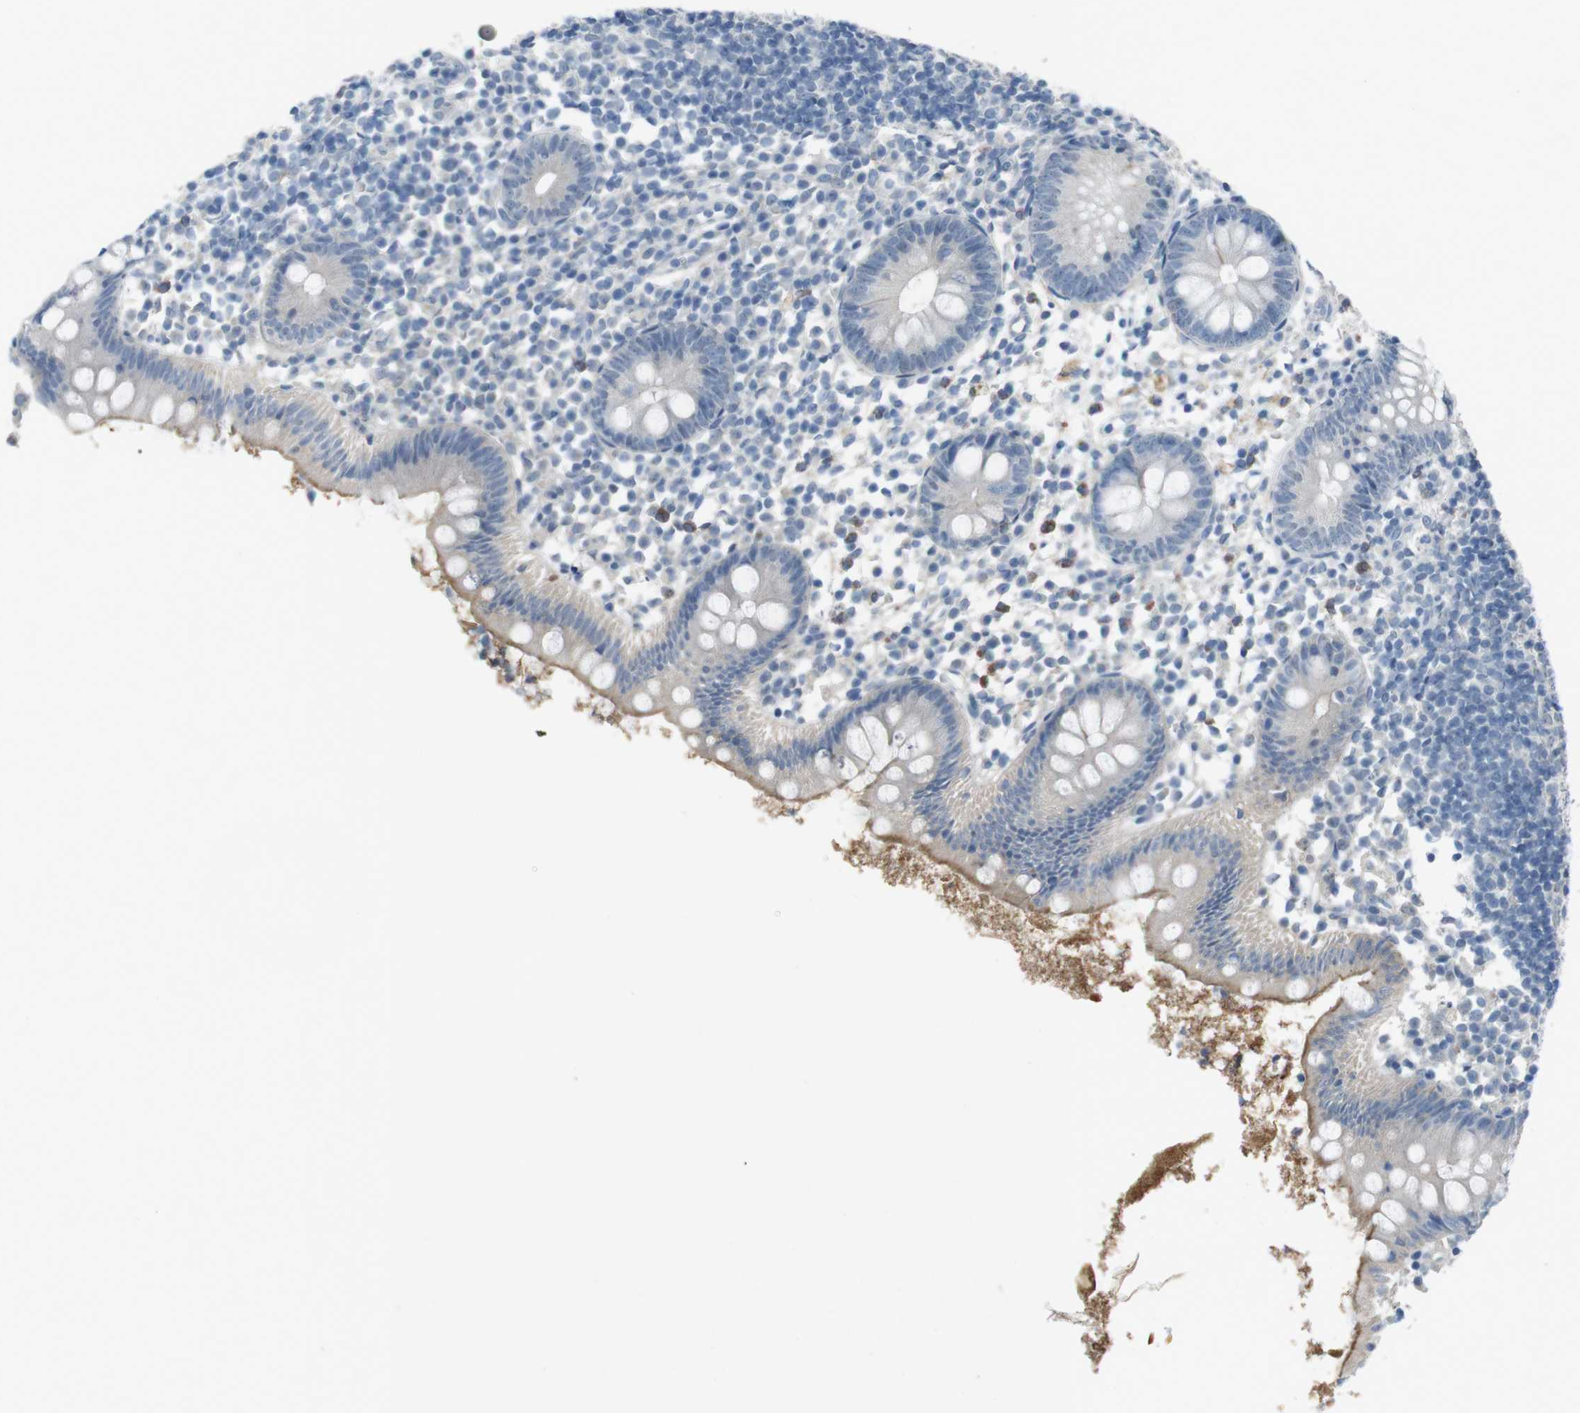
{"staining": {"intensity": "weak", "quantity": "<25%", "location": "cytoplasmic/membranous"}, "tissue": "appendix", "cell_type": "Glandular cells", "image_type": "normal", "snomed": [{"axis": "morphology", "description": "Normal tissue, NOS"}, {"axis": "topography", "description": "Appendix"}], "caption": "DAB immunohistochemical staining of normal human appendix demonstrates no significant positivity in glandular cells.", "gene": "ENTPD7", "patient": {"sex": "female", "age": 20}}